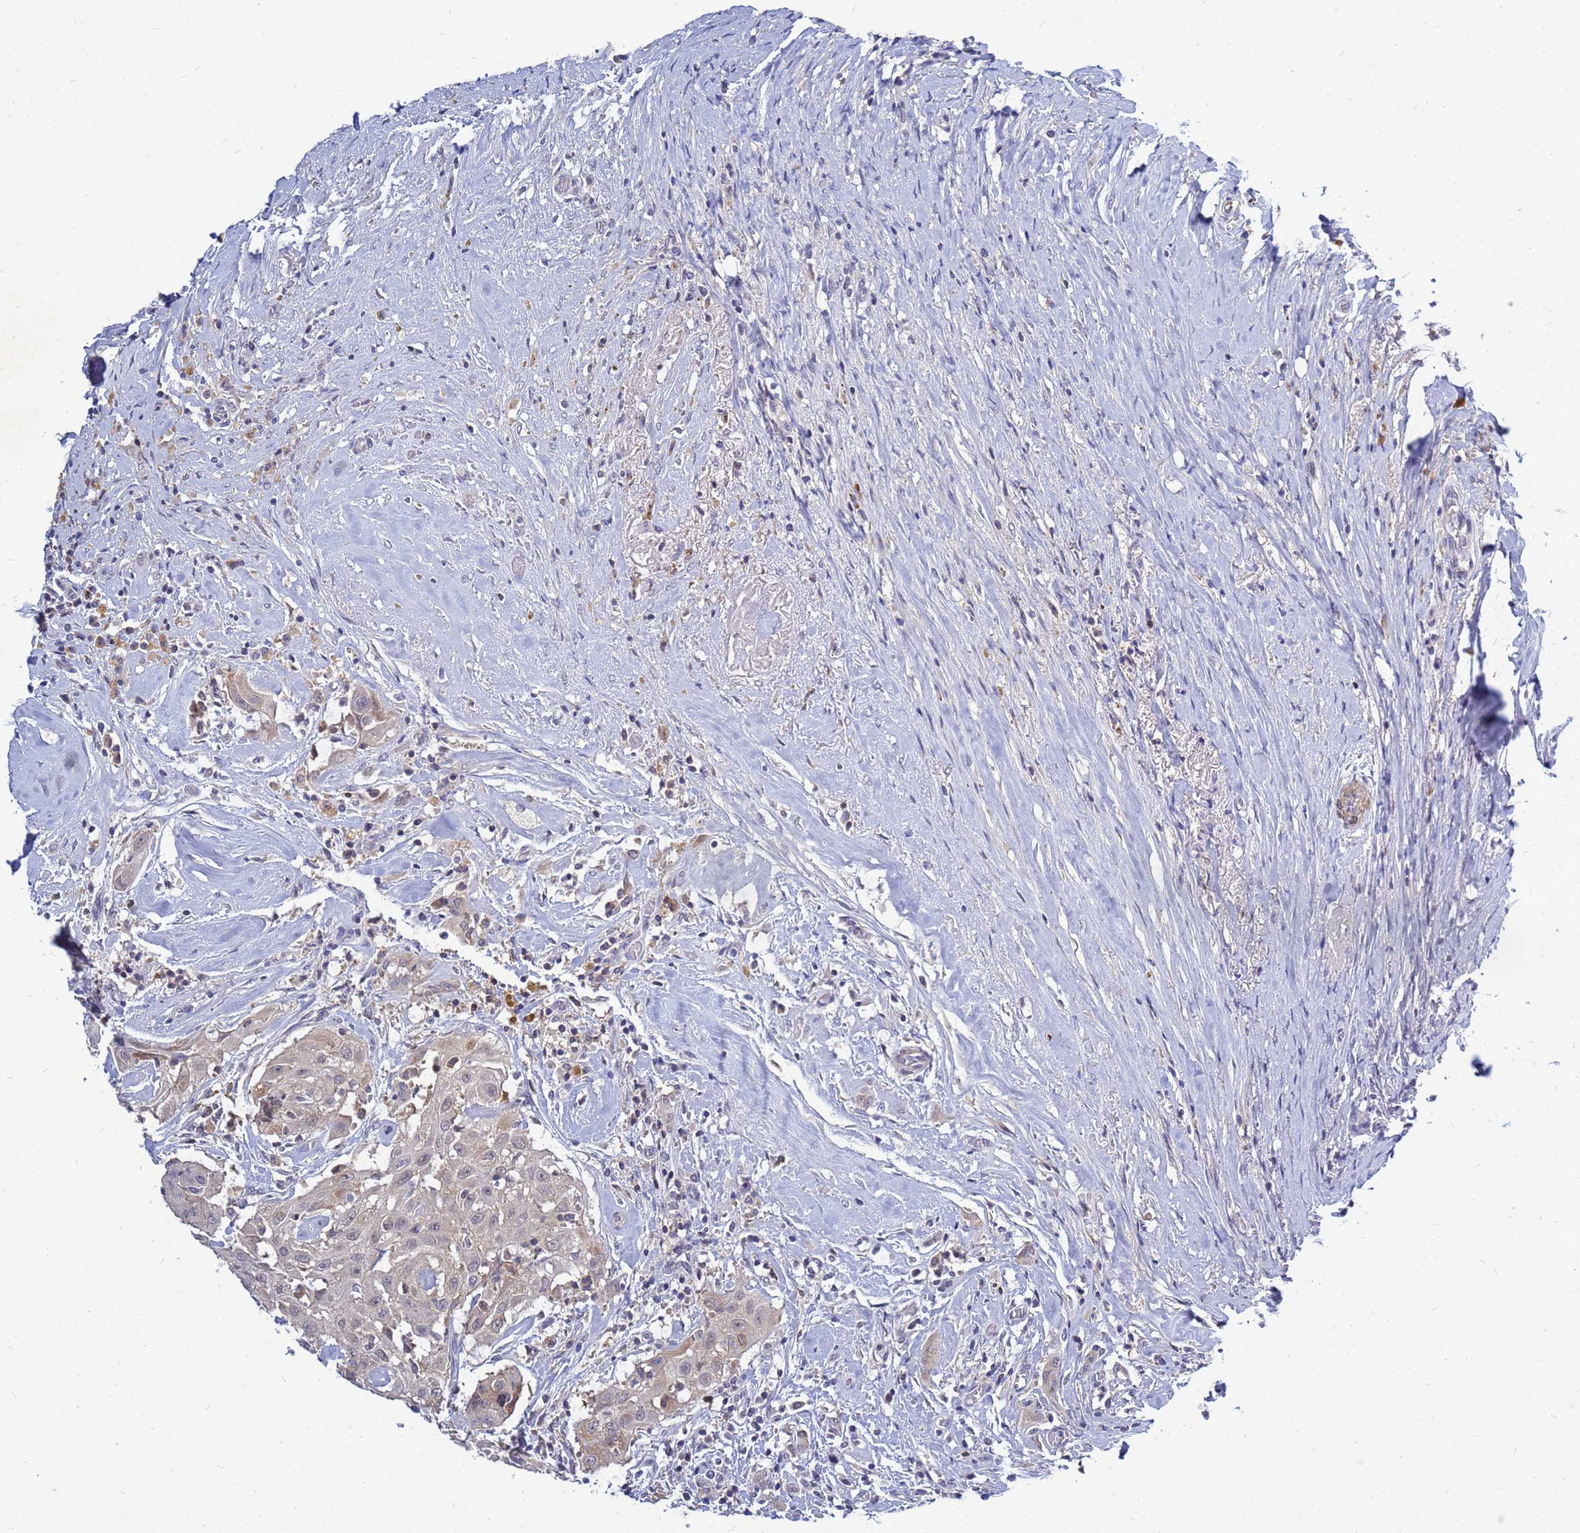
{"staining": {"intensity": "weak", "quantity": ">75%", "location": "nuclear"}, "tissue": "thyroid cancer", "cell_type": "Tumor cells", "image_type": "cancer", "snomed": [{"axis": "morphology", "description": "Papillary adenocarcinoma, NOS"}, {"axis": "topography", "description": "Thyroid gland"}], "caption": "Immunohistochemical staining of papillary adenocarcinoma (thyroid) shows weak nuclear protein positivity in about >75% of tumor cells.", "gene": "SRGAP3", "patient": {"sex": "female", "age": 59}}